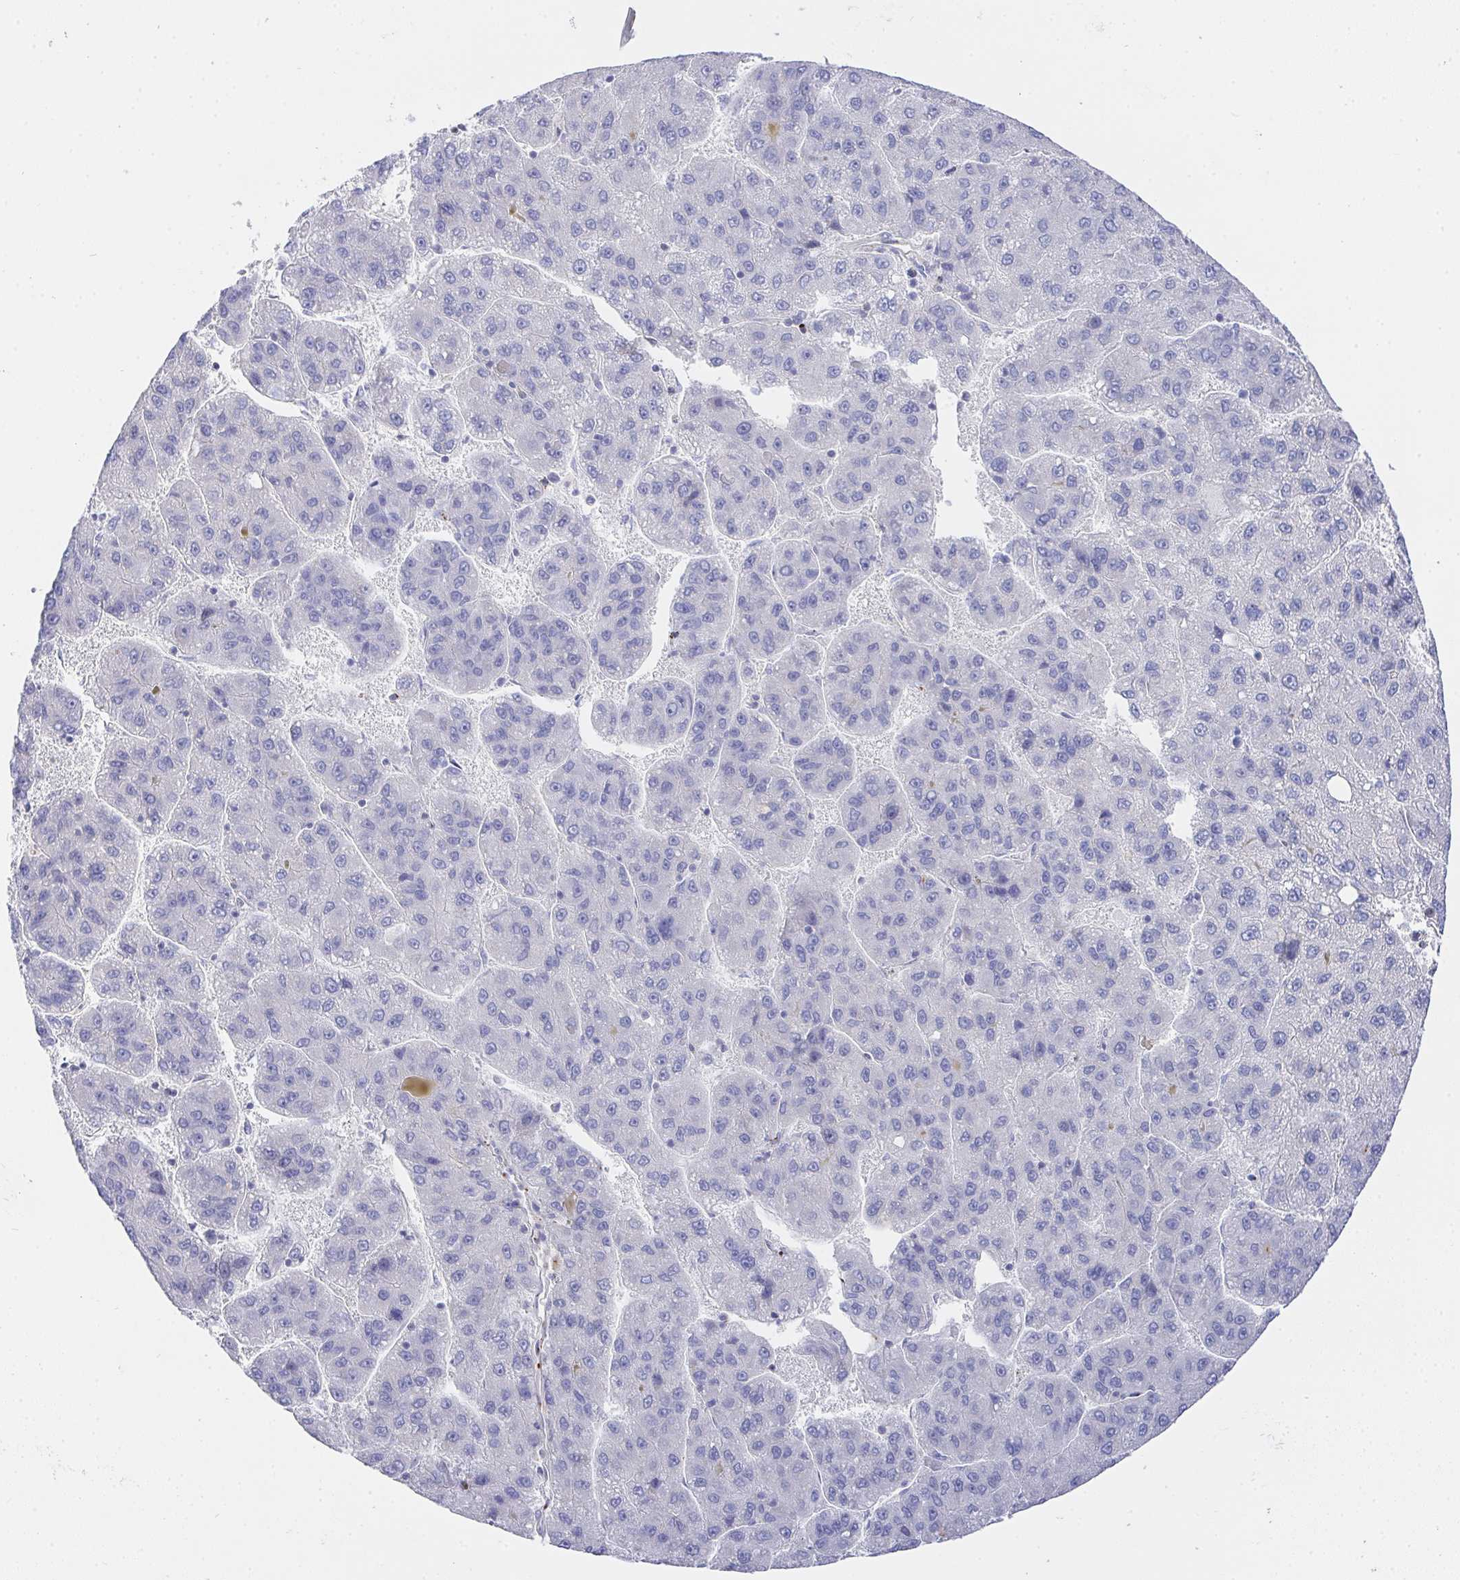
{"staining": {"intensity": "negative", "quantity": "none", "location": "none"}, "tissue": "liver cancer", "cell_type": "Tumor cells", "image_type": "cancer", "snomed": [{"axis": "morphology", "description": "Carcinoma, Hepatocellular, NOS"}, {"axis": "topography", "description": "Liver"}], "caption": "Photomicrograph shows no protein staining in tumor cells of liver hepatocellular carcinoma tissue. (Brightfield microscopy of DAB immunohistochemistry at high magnification).", "gene": "PRG3", "patient": {"sex": "female", "age": 82}}